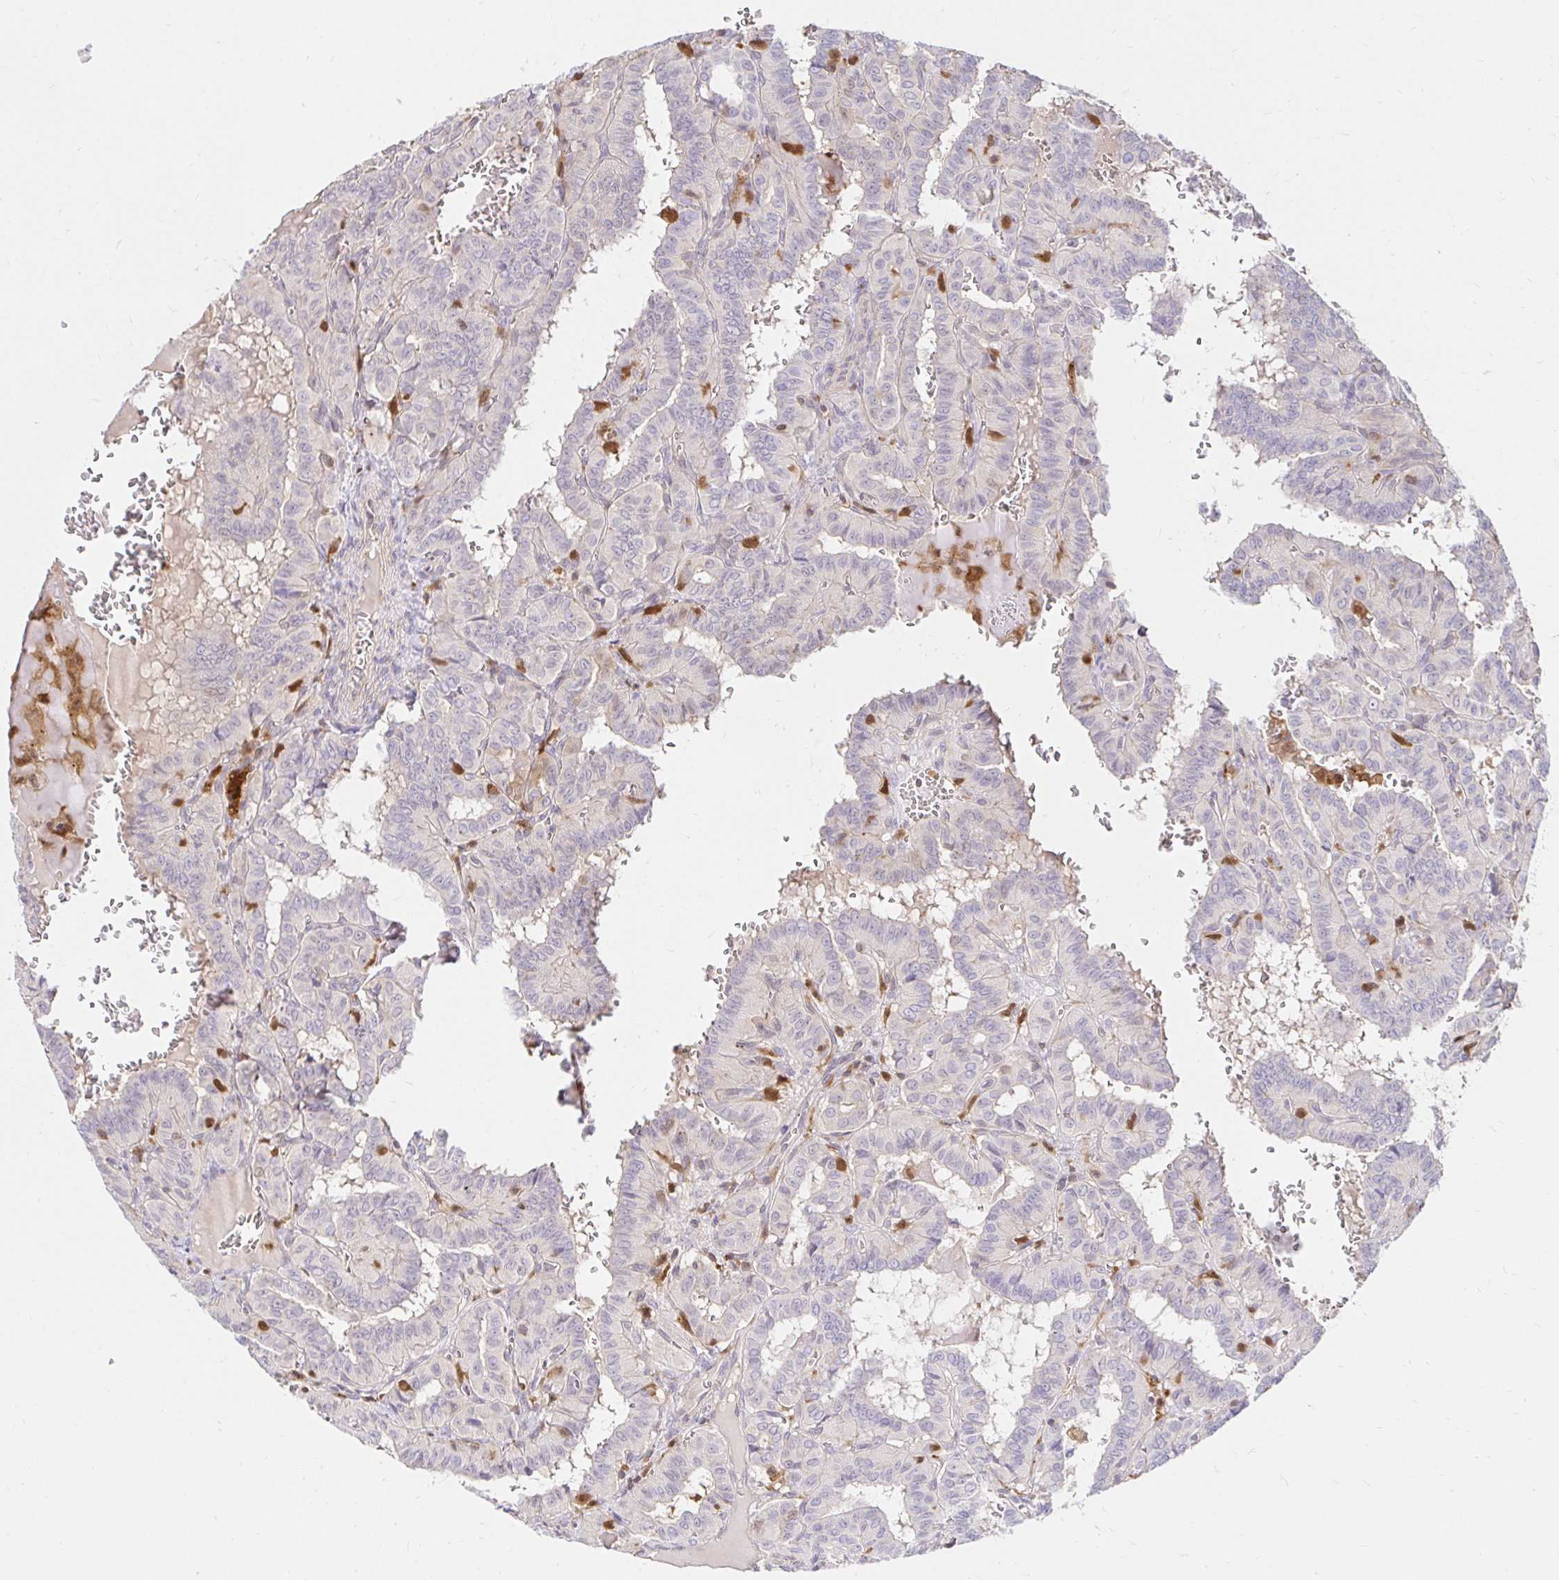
{"staining": {"intensity": "negative", "quantity": "none", "location": "none"}, "tissue": "thyroid cancer", "cell_type": "Tumor cells", "image_type": "cancer", "snomed": [{"axis": "morphology", "description": "Papillary adenocarcinoma, NOS"}, {"axis": "topography", "description": "Thyroid gland"}], "caption": "This is a histopathology image of immunohistochemistry (IHC) staining of thyroid cancer, which shows no positivity in tumor cells.", "gene": "PYCARD", "patient": {"sex": "female", "age": 21}}